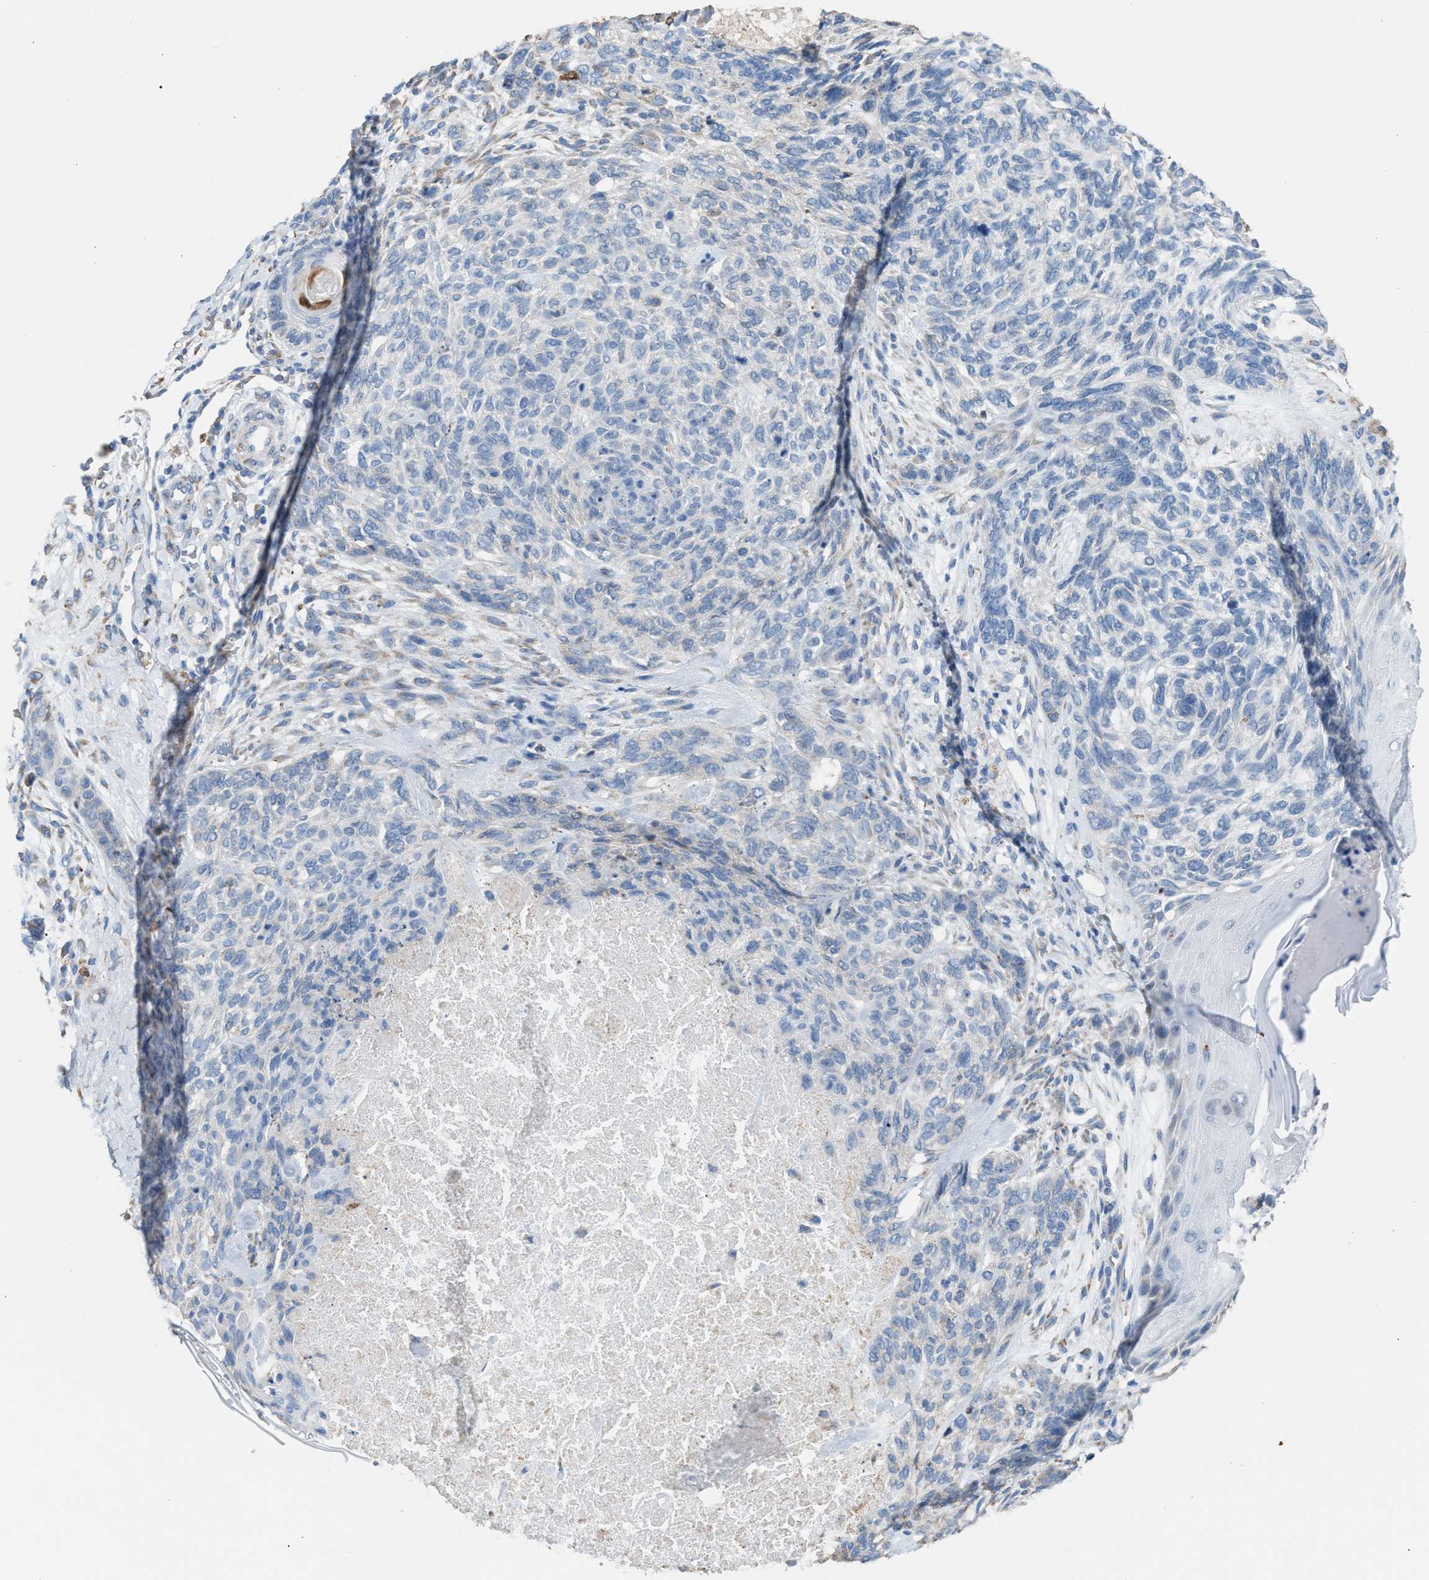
{"staining": {"intensity": "negative", "quantity": "none", "location": "none"}, "tissue": "skin cancer", "cell_type": "Tumor cells", "image_type": "cancer", "snomed": [{"axis": "morphology", "description": "Basal cell carcinoma"}, {"axis": "topography", "description": "Skin"}], "caption": "Tumor cells are negative for protein expression in human skin cancer (basal cell carcinoma).", "gene": "CA3", "patient": {"sex": "male", "age": 55}}